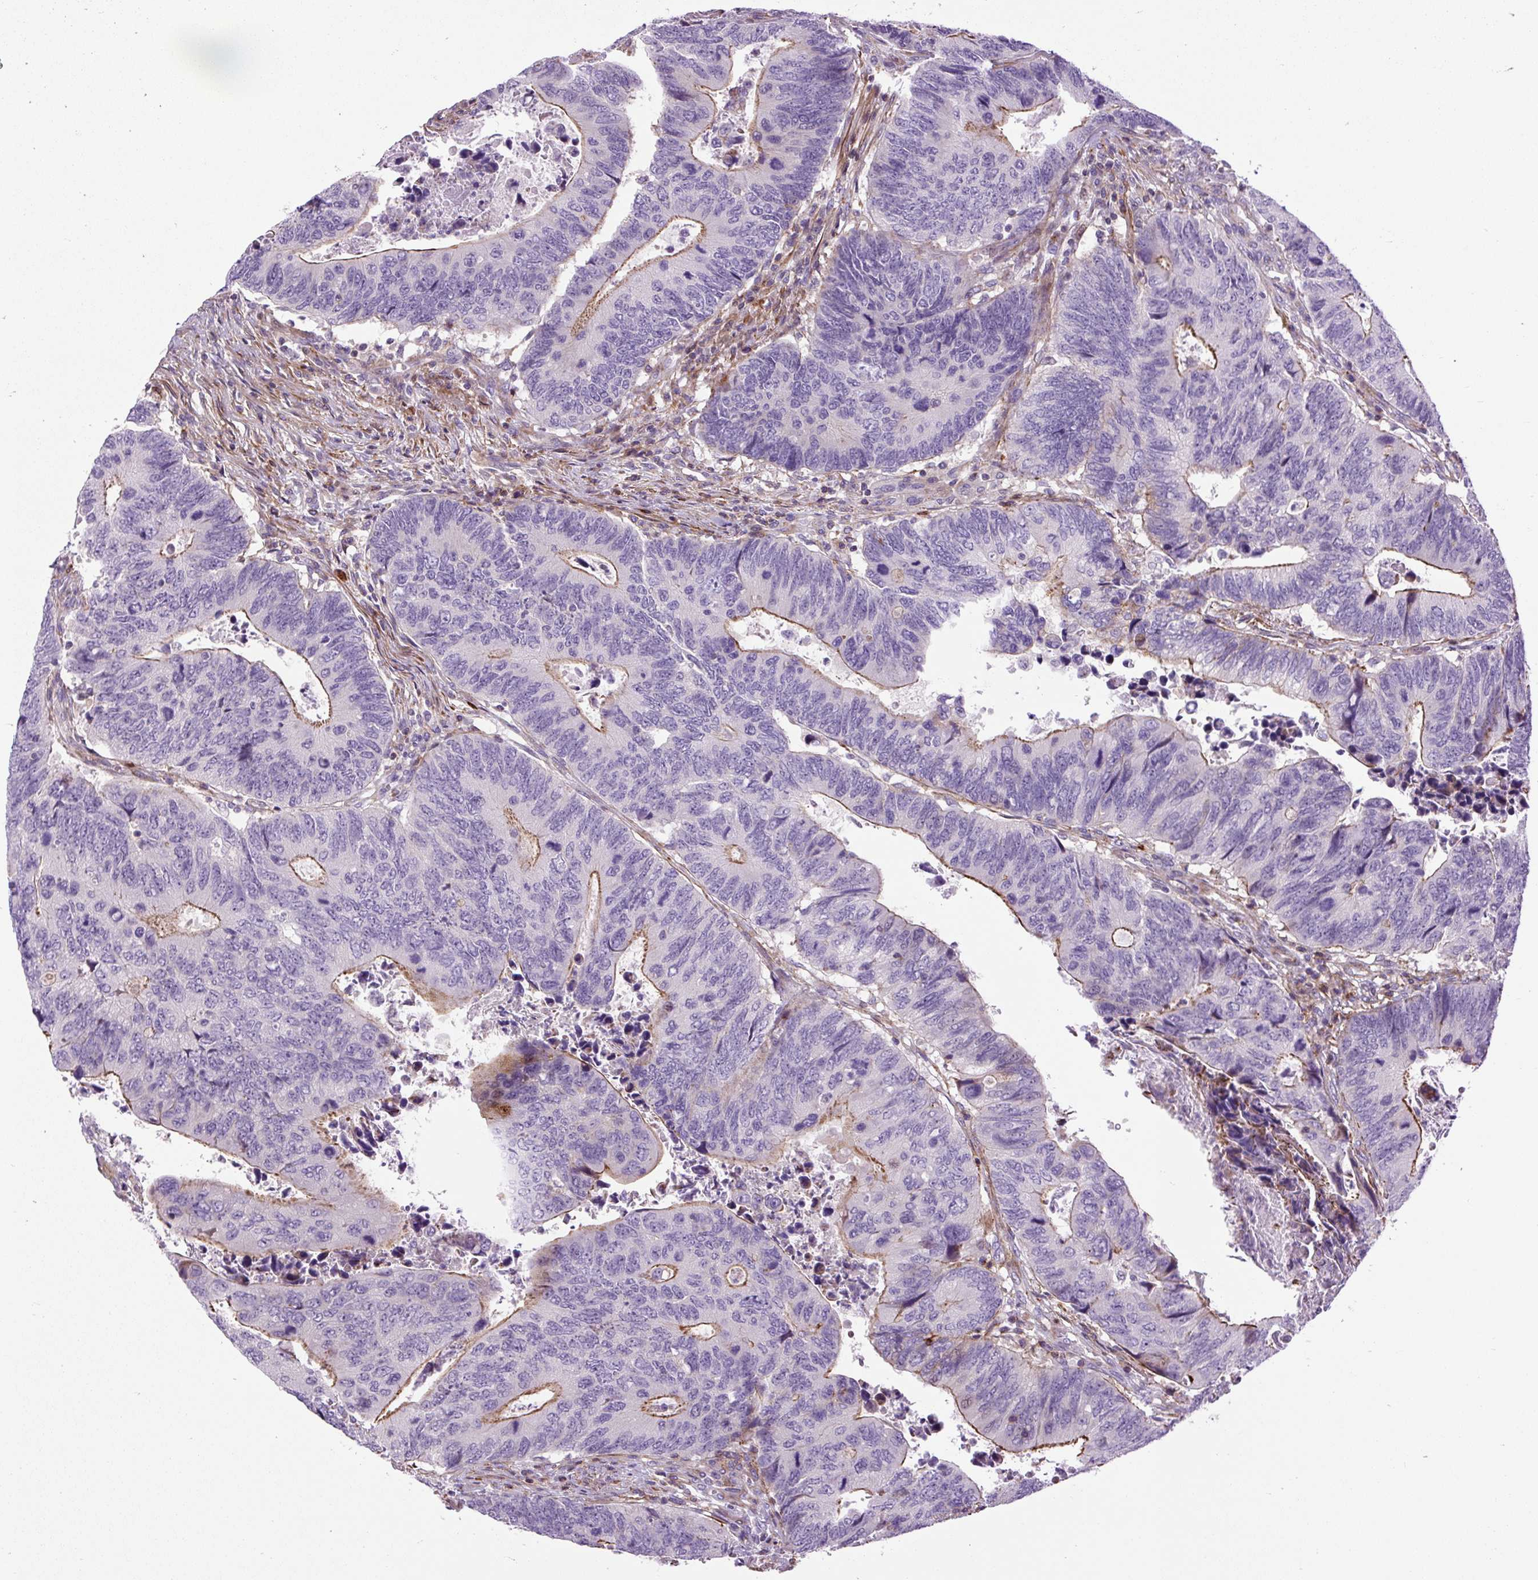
{"staining": {"intensity": "moderate", "quantity": "25%-75%", "location": "cytoplasmic/membranous"}, "tissue": "colorectal cancer", "cell_type": "Tumor cells", "image_type": "cancer", "snomed": [{"axis": "morphology", "description": "Adenocarcinoma, NOS"}, {"axis": "topography", "description": "Colon"}], "caption": "High-power microscopy captured an immunohistochemistry photomicrograph of colorectal adenocarcinoma, revealing moderate cytoplasmic/membranous expression in about 25%-75% of tumor cells. (brown staining indicates protein expression, while blue staining denotes nuclei).", "gene": "ZNF197", "patient": {"sex": "male", "age": 87}}